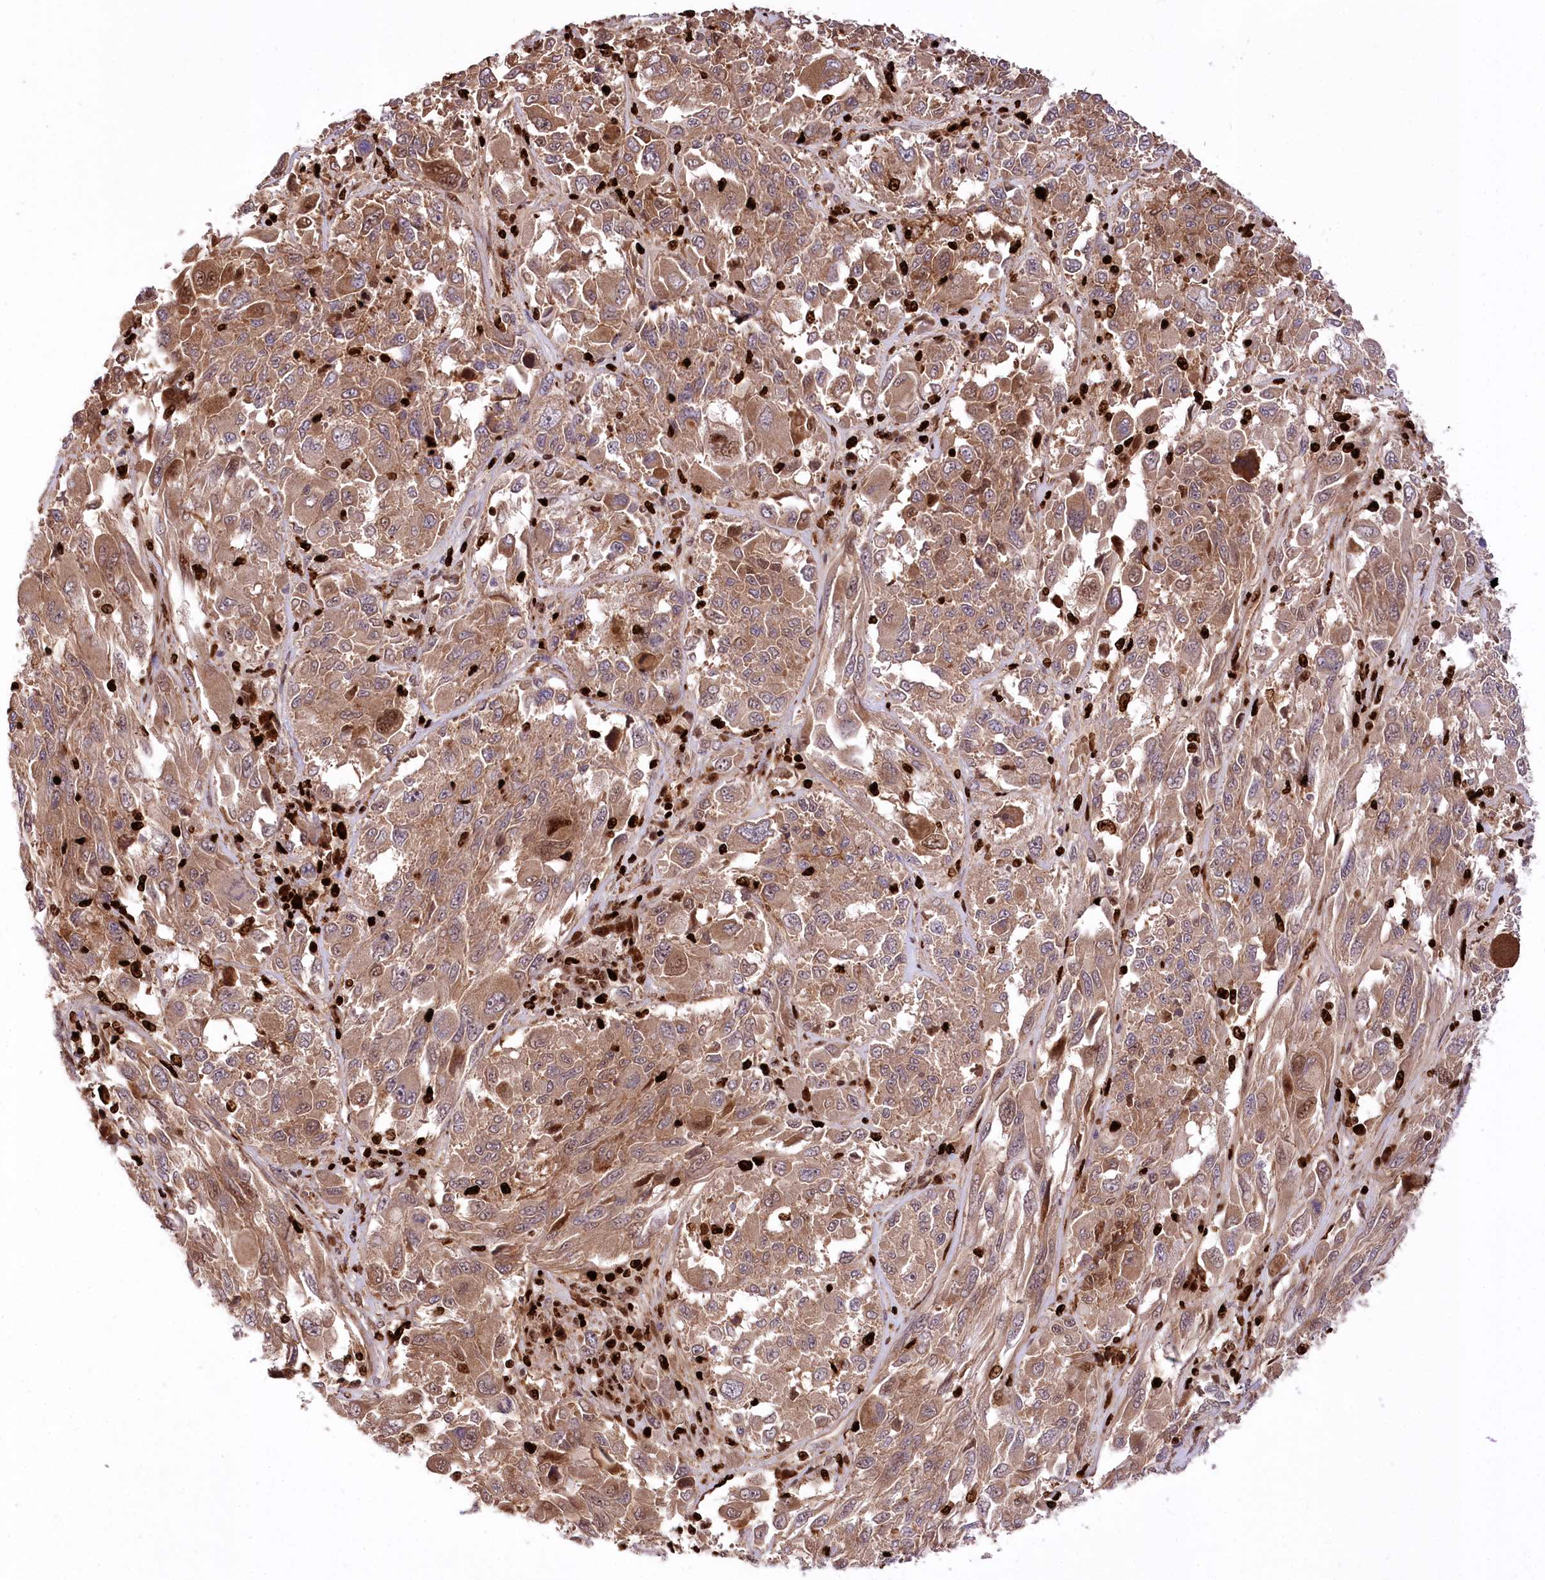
{"staining": {"intensity": "moderate", "quantity": ">75%", "location": "cytoplasmic/membranous"}, "tissue": "melanoma", "cell_type": "Tumor cells", "image_type": "cancer", "snomed": [{"axis": "morphology", "description": "Malignant melanoma, NOS"}, {"axis": "topography", "description": "Skin"}], "caption": "A high-resolution image shows immunohistochemistry staining of malignant melanoma, which demonstrates moderate cytoplasmic/membranous positivity in approximately >75% of tumor cells. (DAB IHC, brown staining for protein, blue staining for nuclei).", "gene": "FIGN", "patient": {"sex": "female", "age": 91}}